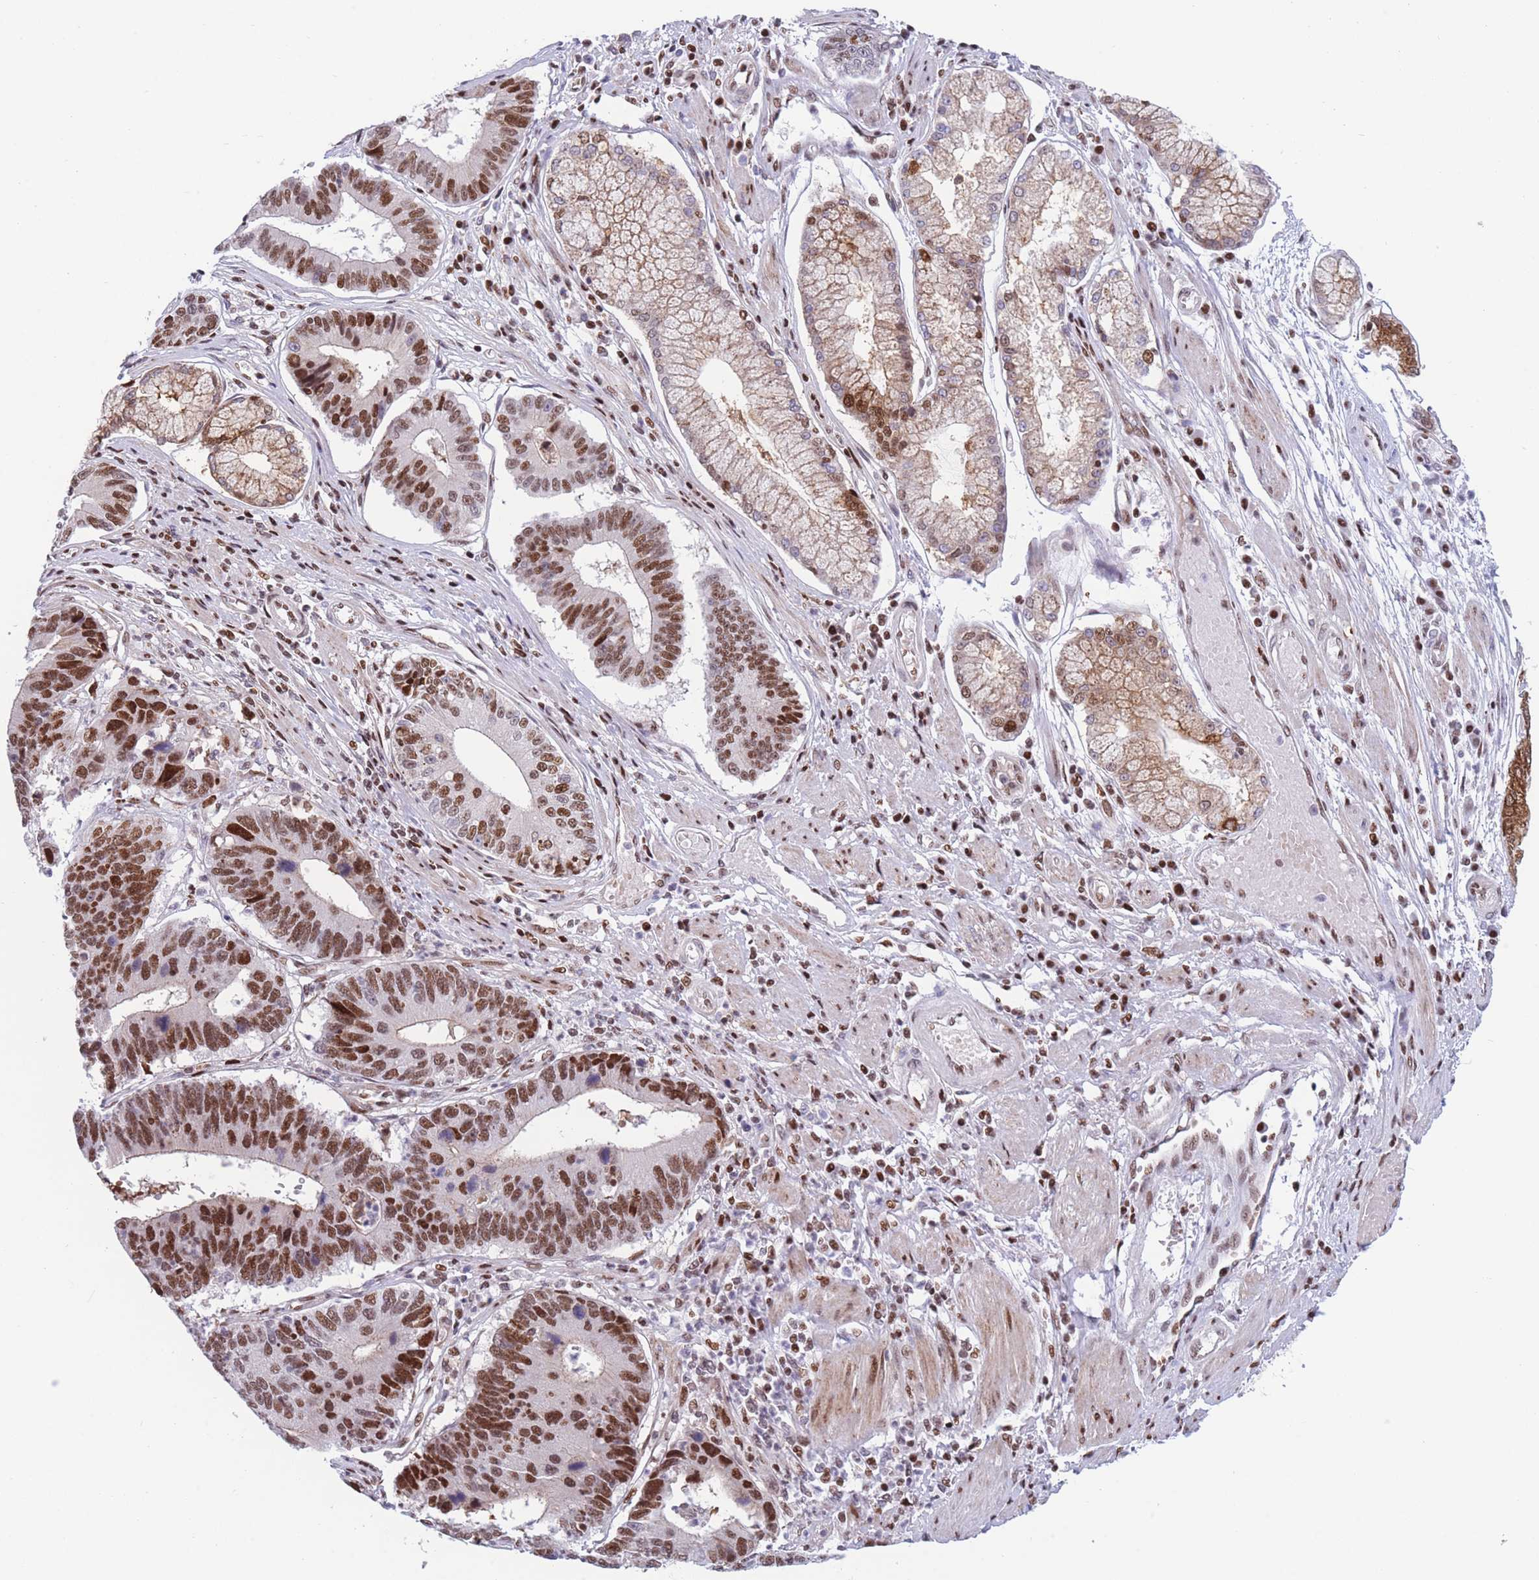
{"staining": {"intensity": "strong", "quantity": ">75%", "location": "nuclear"}, "tissue": "stomach cancer", "cell_type": "Tumor cells", "image_type": "cancer", "snomed": [{"axis": "morphology", "description": "Adenocarcinoma, NOS"}, {"axis": "topography", "description": "Stomach"}], "caption": "Stomach adenocarcinoma tissue shows strong nuclear positivity in about >75% of tumor cells", "gene": "DNAJC3", "patient": {"sex": "male", "age": 59}}